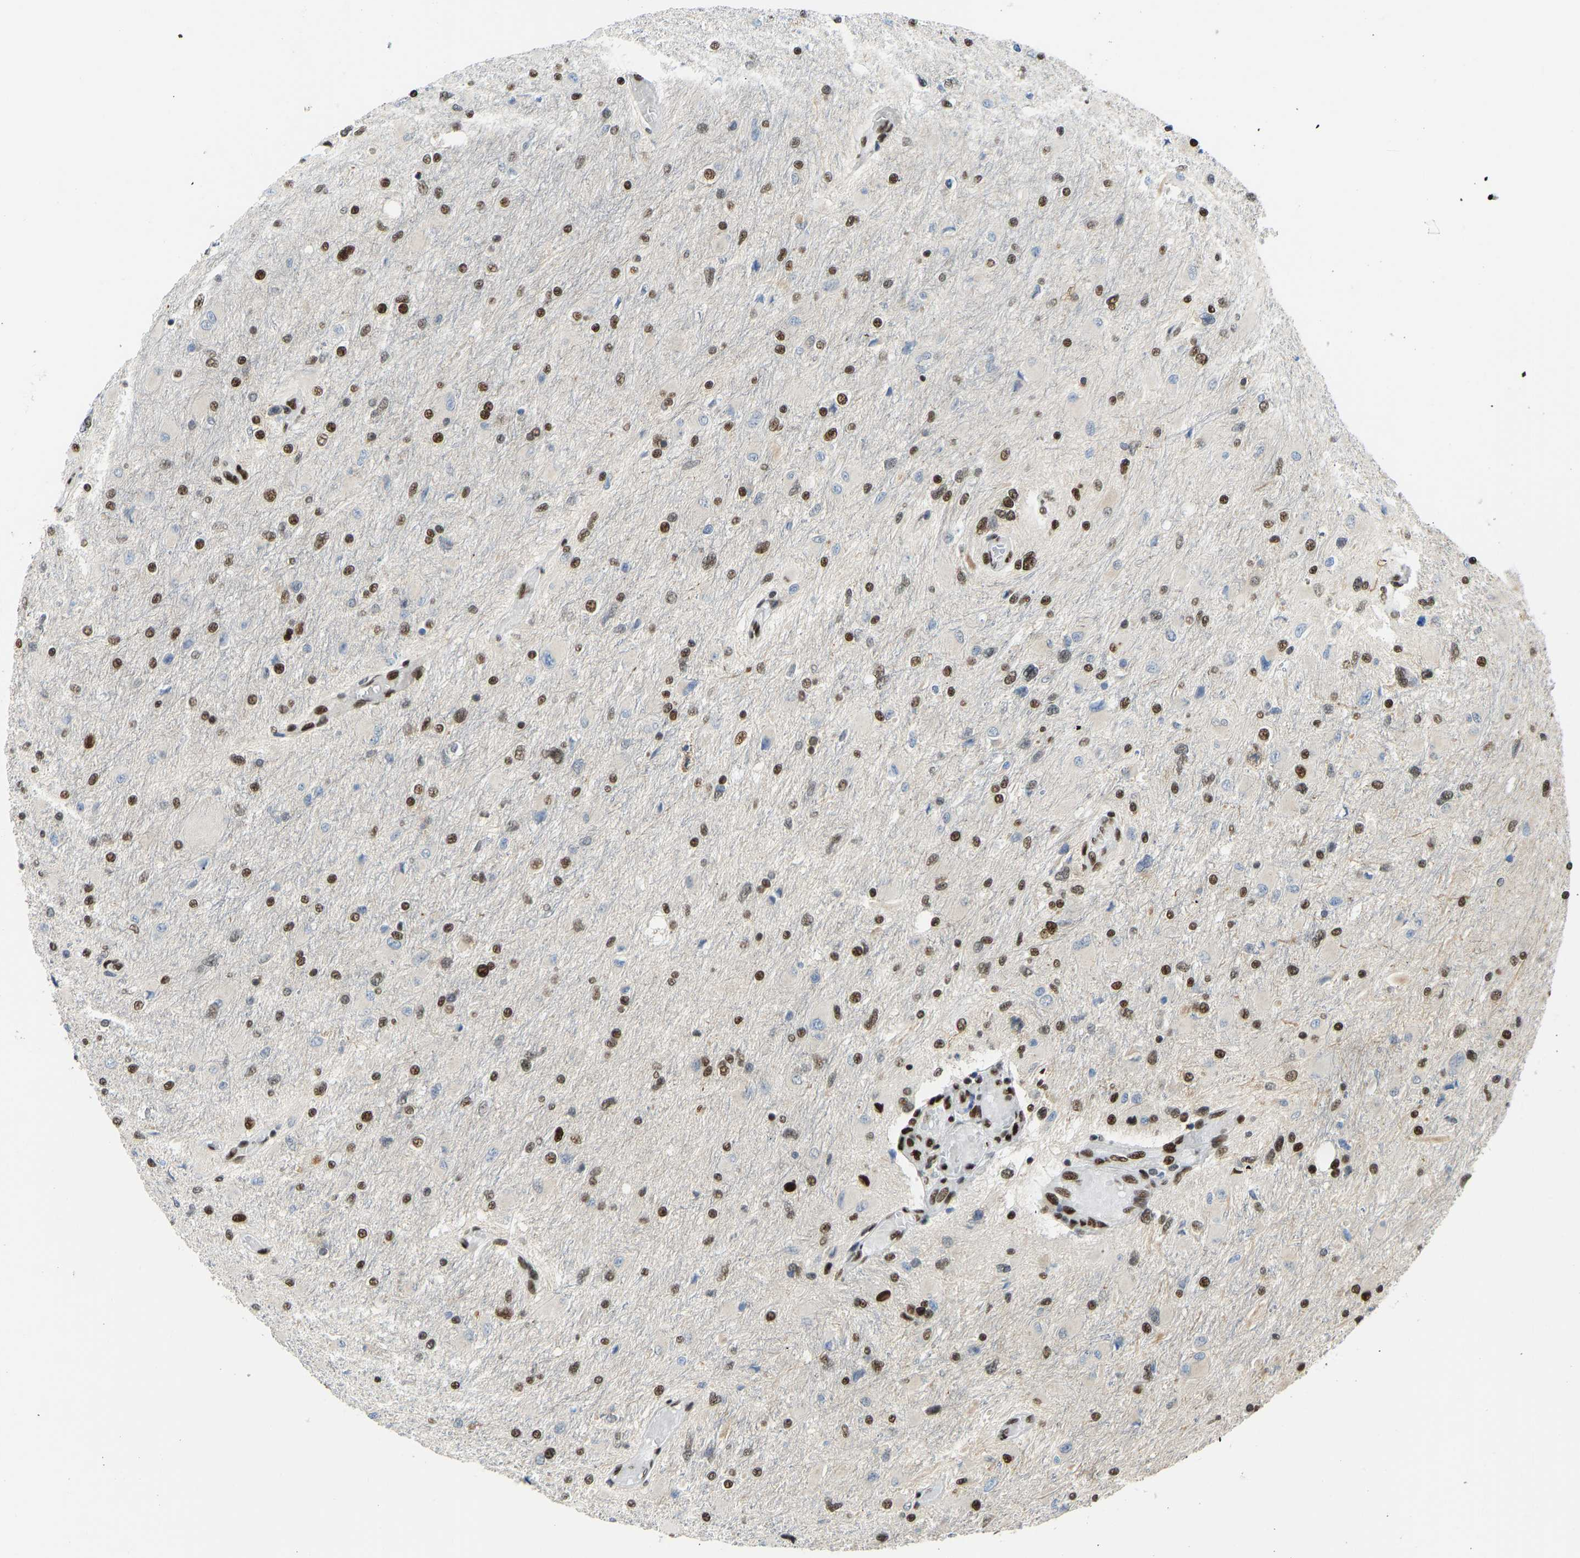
{"staining": {"intensity": "strong", "quantity": ">75%", "location": "nuclear"}, "tissue": "glioma", "cell_type": "Tumor cells", "image_type": "cancer", "snomed": [{"axis": "morphology", "description": "Glioma, malignant, High grade"}, {"axis": "topography", "description": "Cerebral cortex"}], "caption": "High-magnification brightfield microscopy of glioma stained with DAB (3,3'-diaminobenzidine) (brown) and counterstained with hematoxylin (blue). tumor cells exhibit strong nuclear staining is identified in about>75% of cells.", "gene": "FOXK1", "patient": {"sex": "female", "age": 36}}